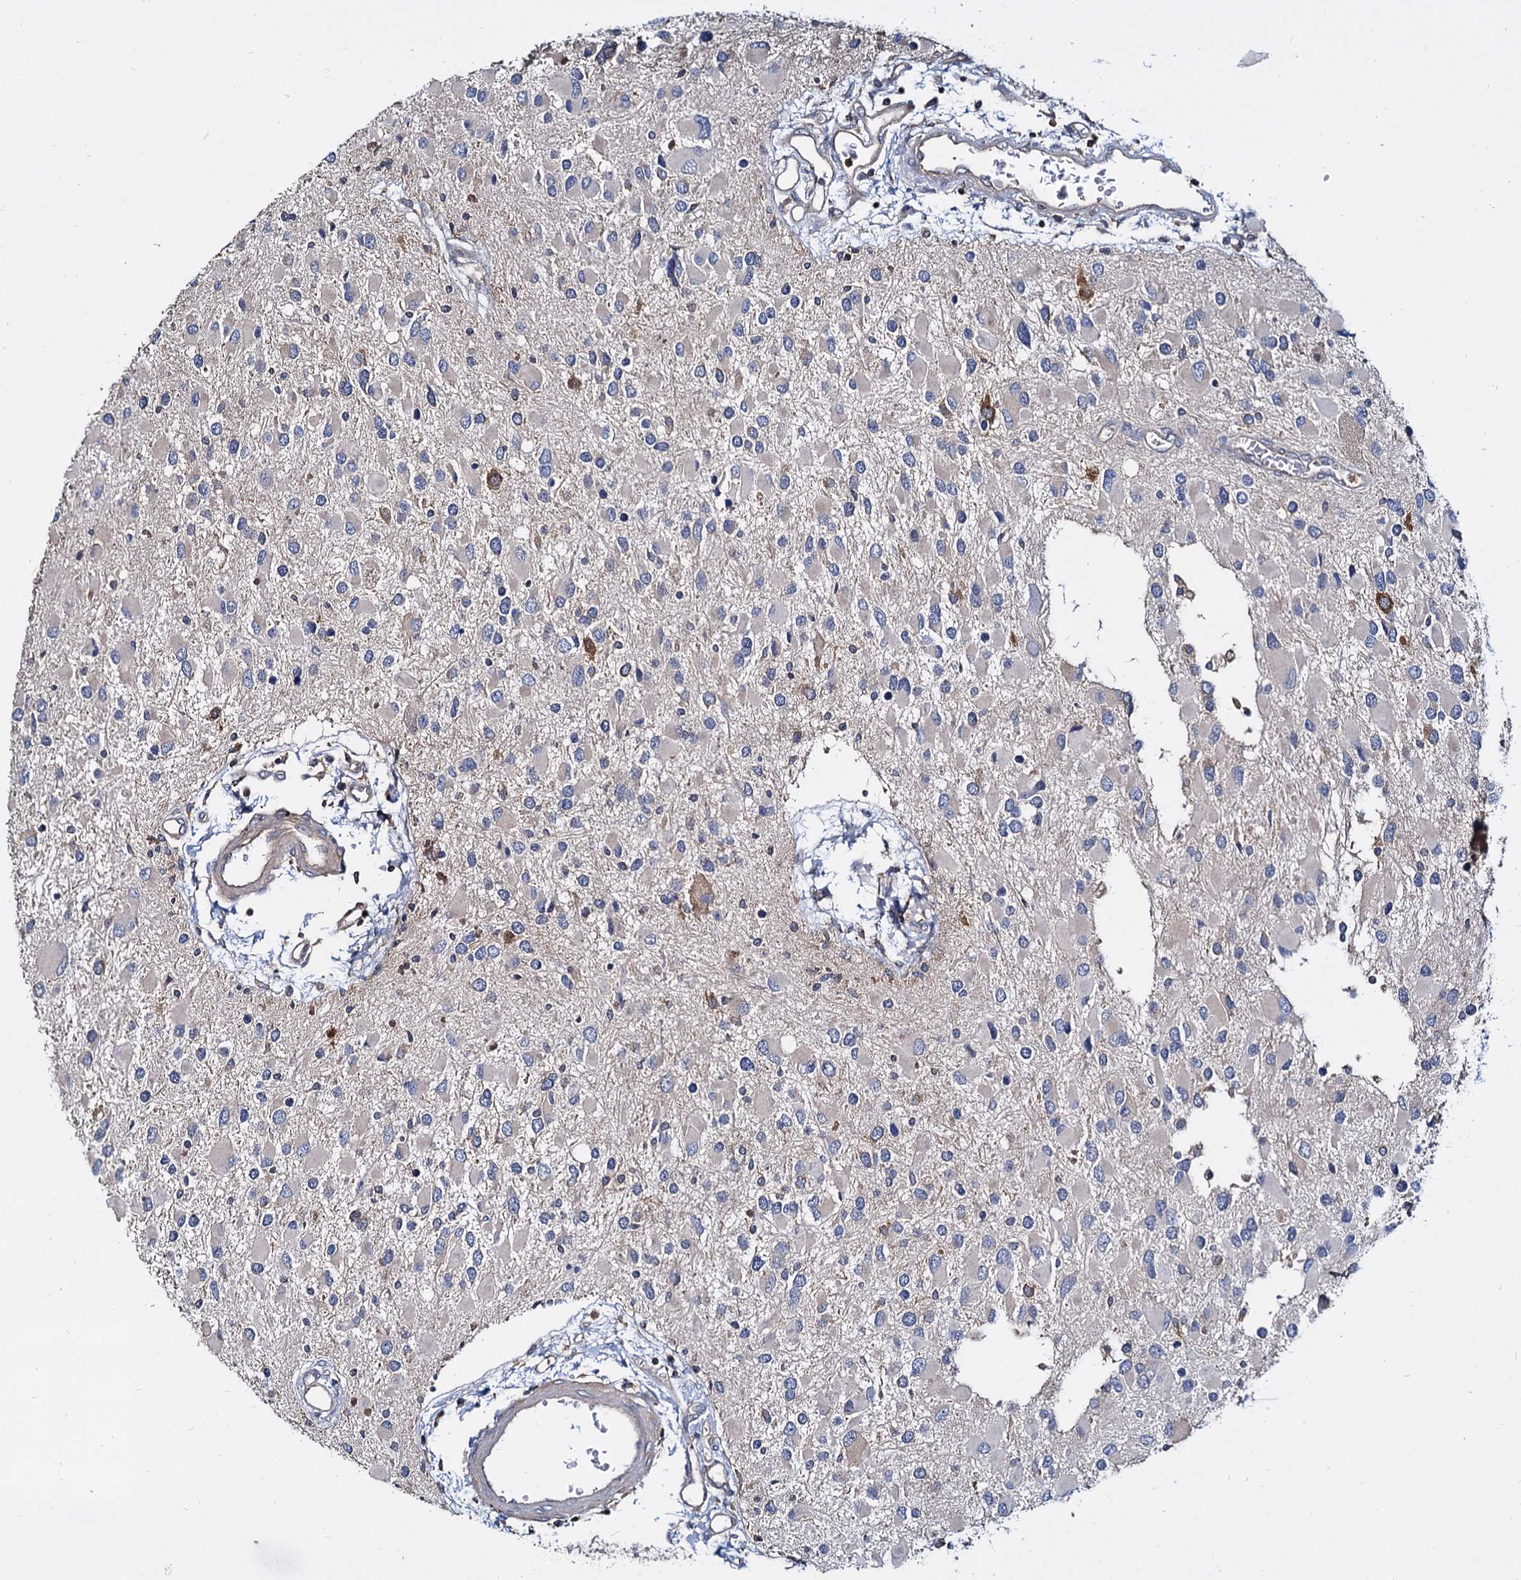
{"staining": {"intensity": "negative", "quantity": "none", "location": "none"}, "tissue": "glioma", "cell_type": "Tumor cells", "image_type": "cancer", "snomed": [{"axis": "morphology", "description": "Glioma, malignant, High grade"}, {"axis": "topography", "description": "Brain"}], "caption": "Immunohistochemistry (IHC) of human high-grade glioma (malignant) exhibits no staining in tumor cells. (DAB (3,3'-diaminobenzidine) immunohistochemistry visualized using brightfield microscopy, high magnification).", "gene": "ANKRD13A", "patient": {"sex": "male", "age": 53}}